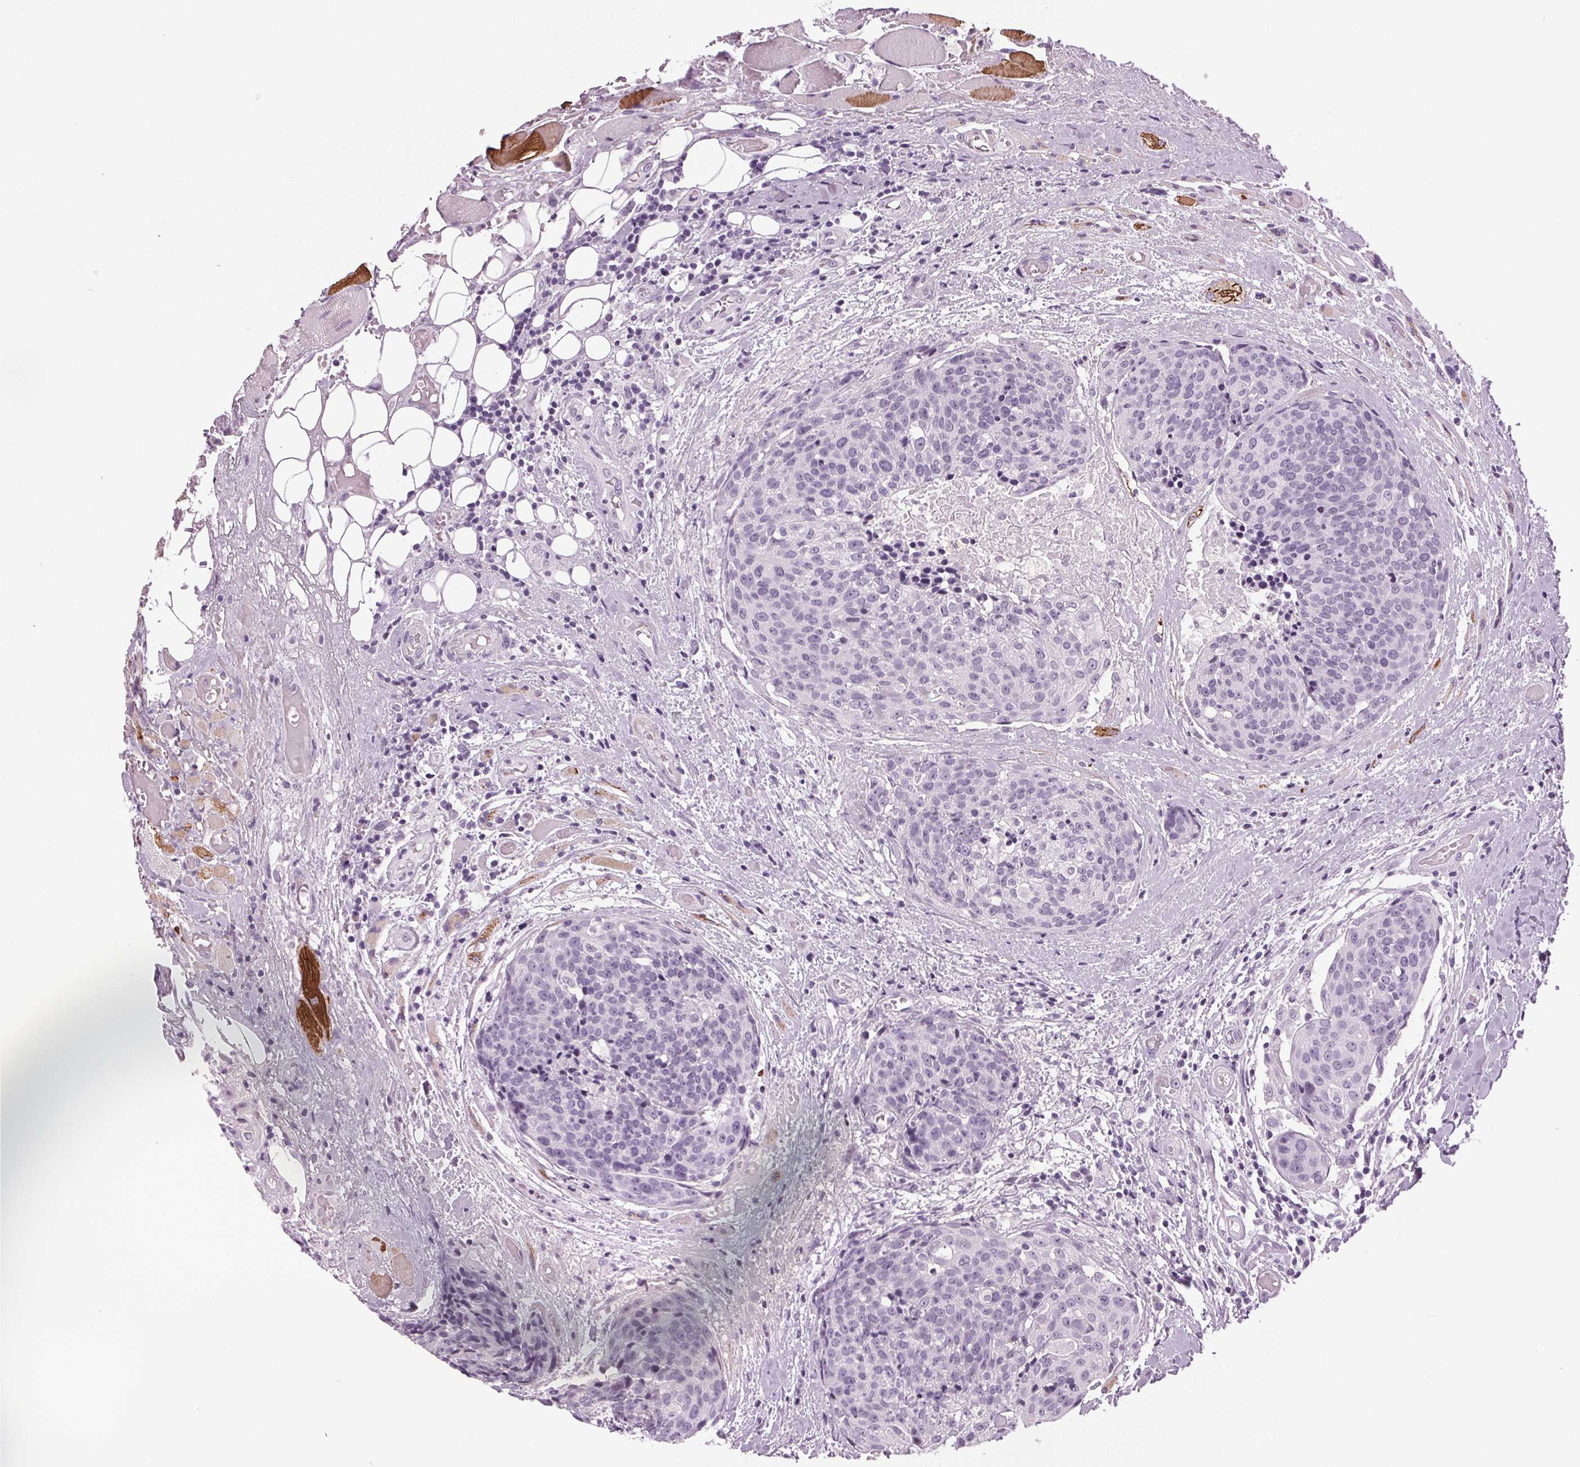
{"staining": {"intensity": "negative", "quantity": "none", "location": "none"}, "tissue": "head and neck cancer", "cell_type": "Tumor cells", "image_type": "cancer", "snomed": [{"axis": "morphology", "description": "Squamous cell carcinoma, NOS"}, {"axis": "topography", "description": "Oral tissue"}, {"axis": "topography", "description": "Head-Neck"}], "caption": "An image of human head and neck squamous cell carcinoma is negative for staining in tumor cells.", "gene": "DNAH12", "patient": {"sex": "male", "age": 64}}